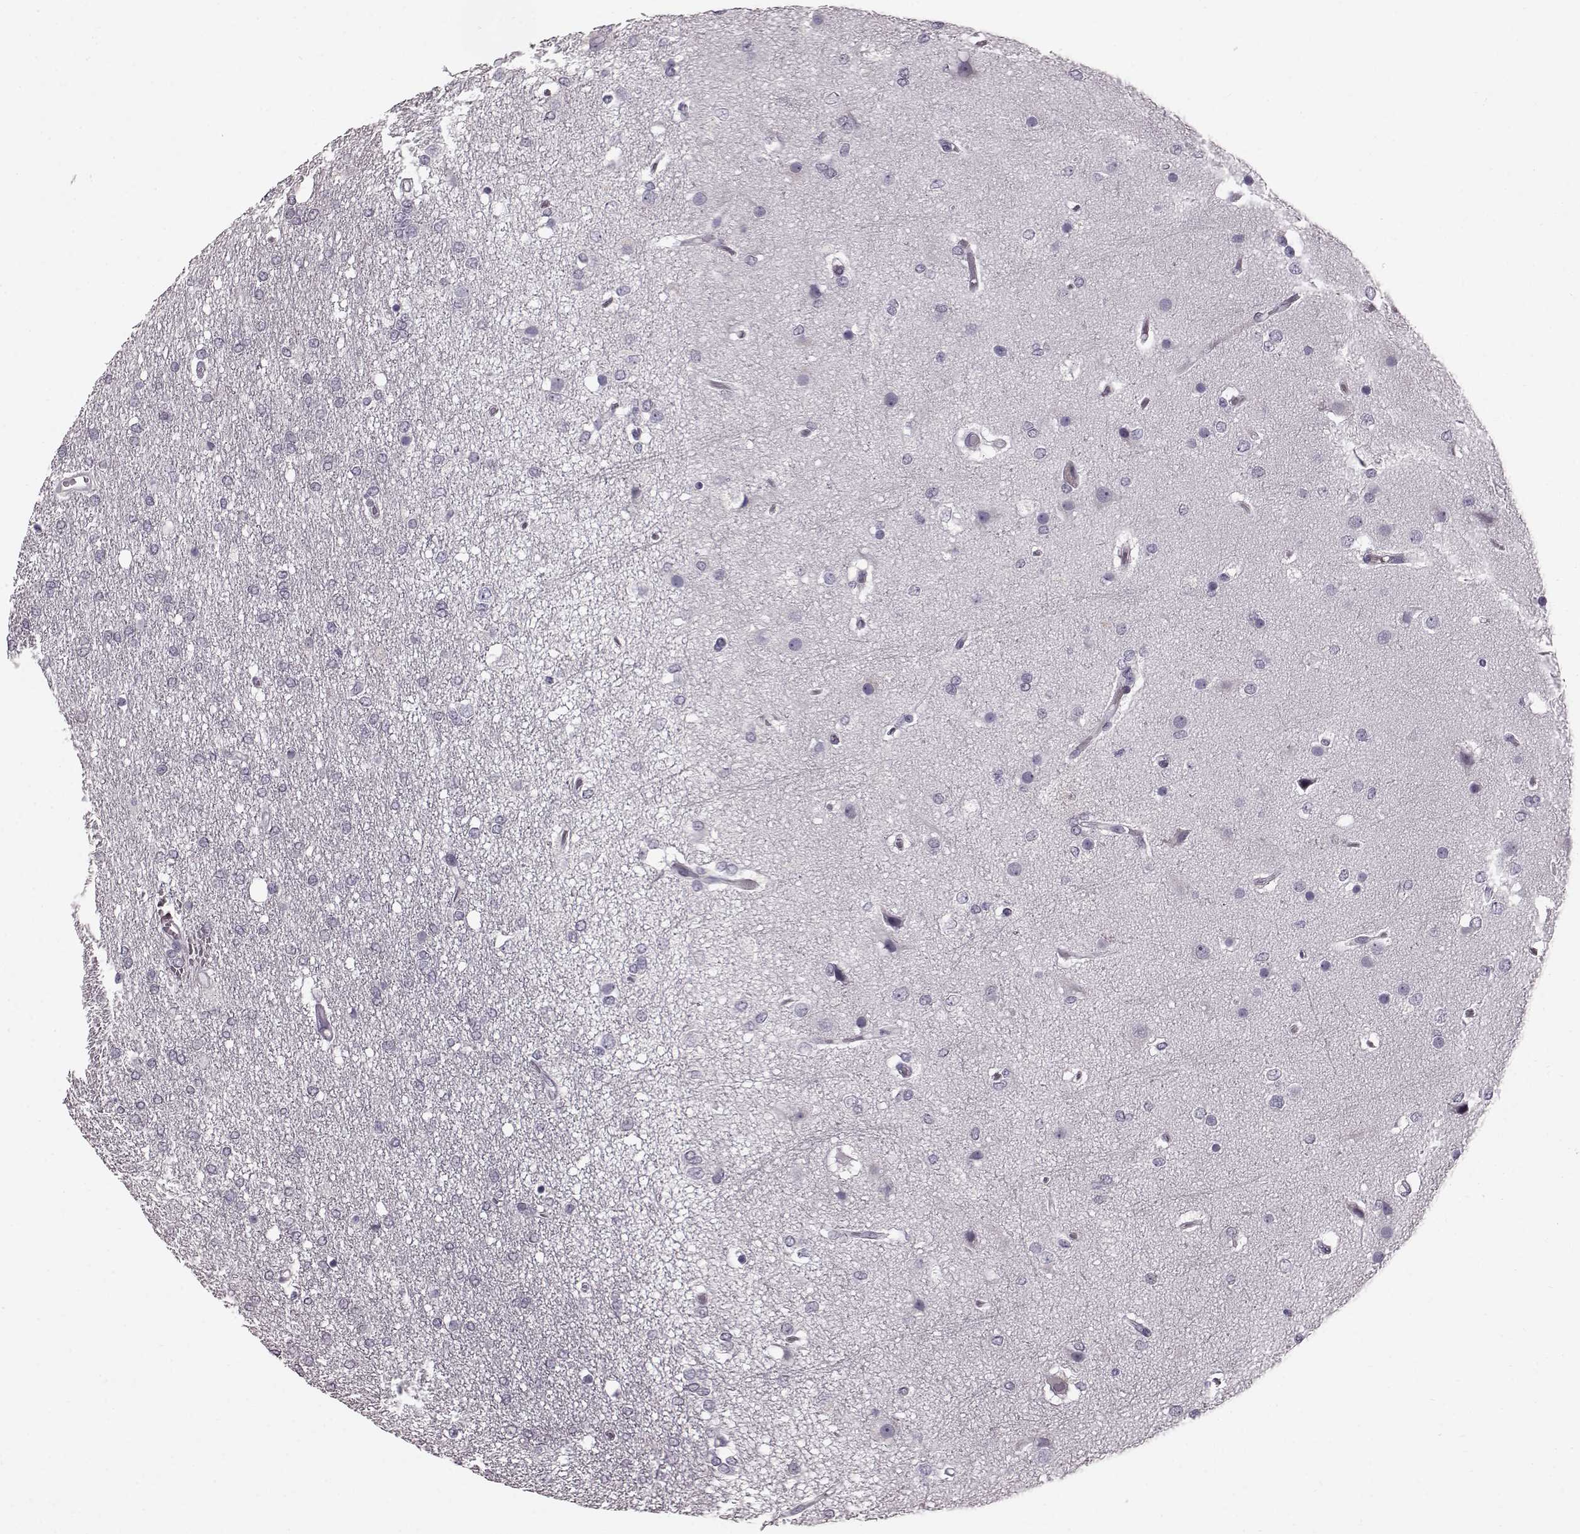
{"staining": {"intensity": "negative", "quantity": "none", "location": "none"}, "tissue": "glioma", "cell_type": "Tumor cells", "image_type": "cancer", "snomed": [{"axis": "morphology", "description": "Glioma, malignant, High grade"}, {"axis": "topography", "description": "Brain"}], "caption": "Tumor cells are negative for protein expression in human high-grade glioma (malignant). (Stains: DAB (3,3'-diaminobenzidine) immunohistochemistry with hematoxylin counter stain, Microscopy: brightfield microscopy at high magnification).", "gene": "TCHHL1", "patient": {"sex": "female", "age": 61}}